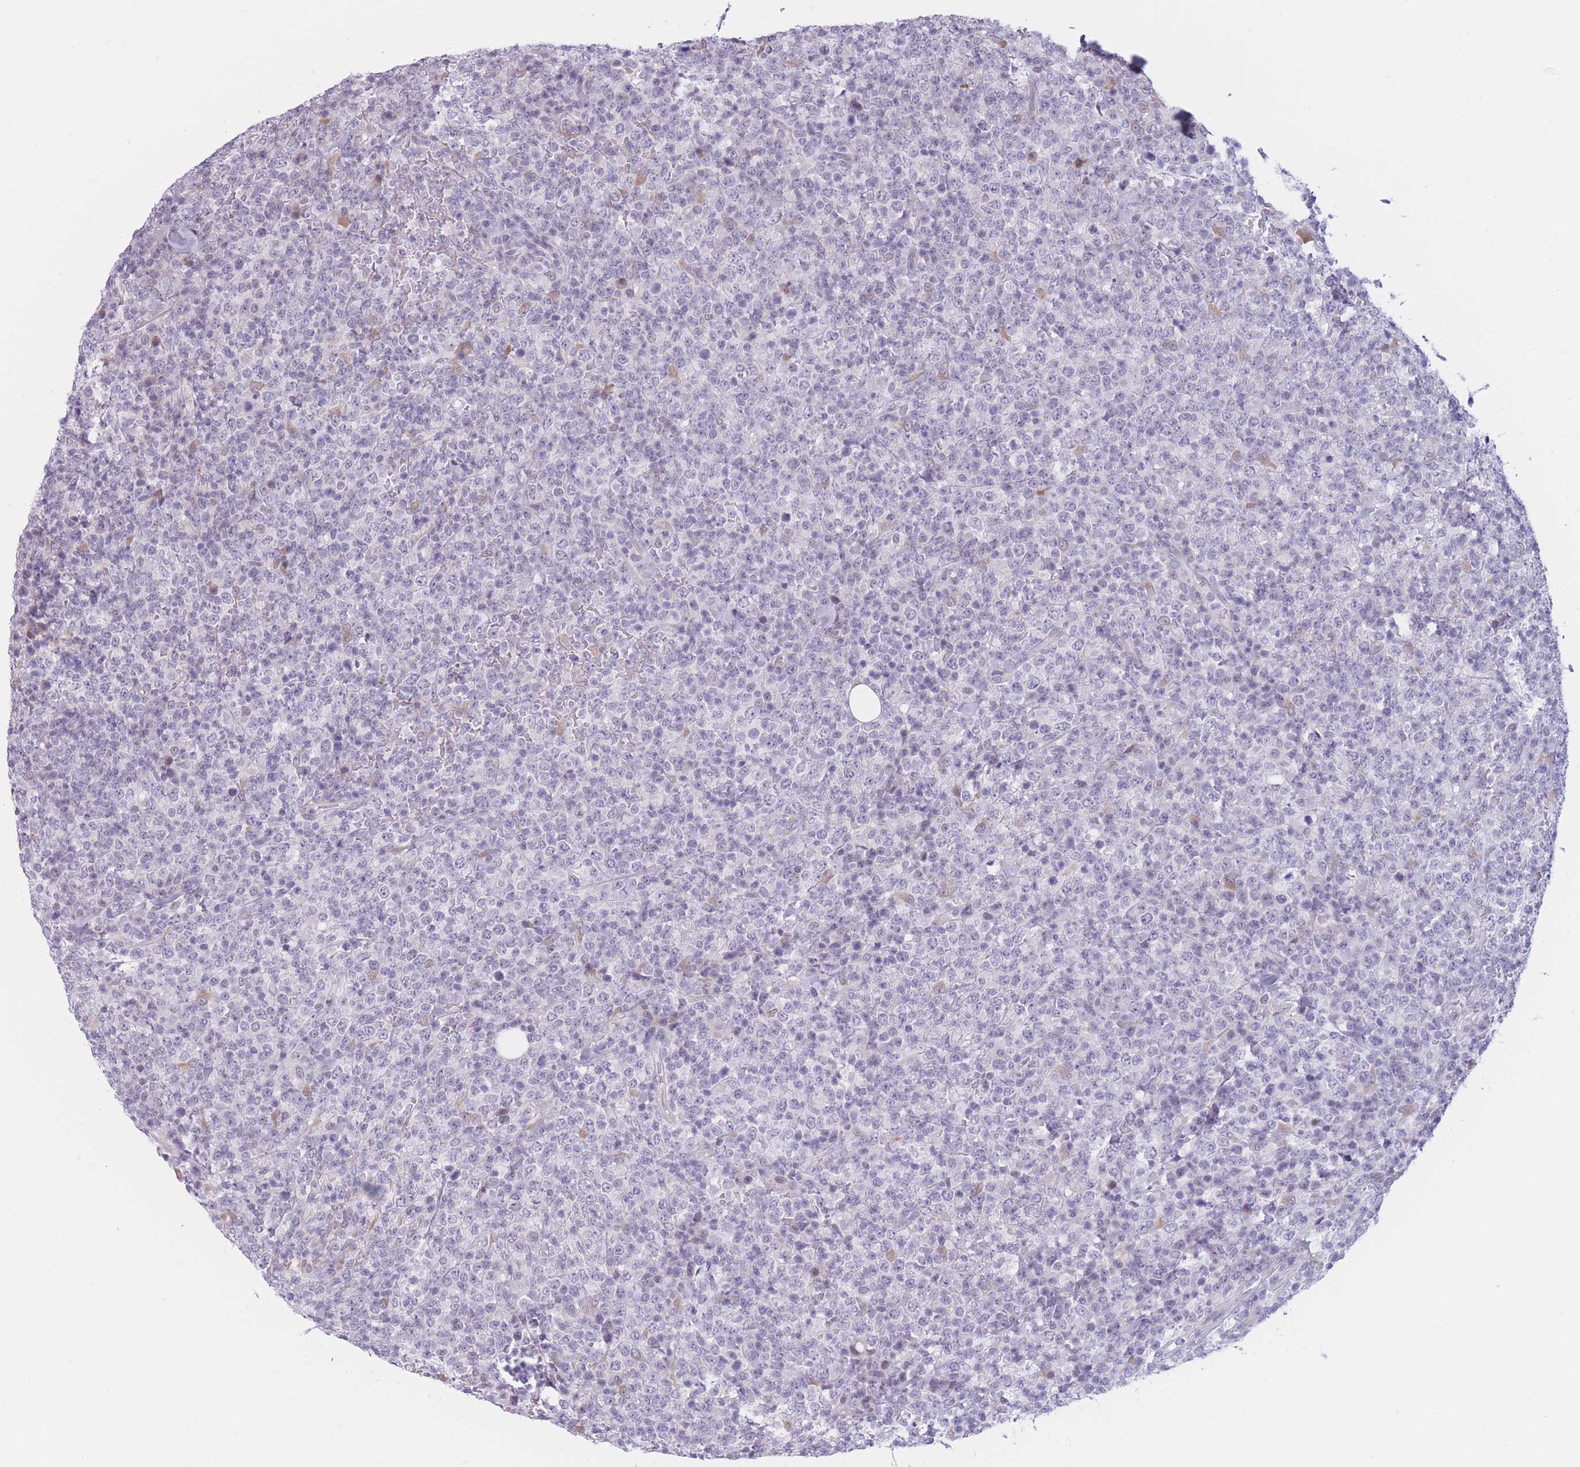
{"staining": {"intensity": "negative", "quantity": "none", "location": "none"}, "tissue": "lymphoma", "cell_type": "Tumor cells", "image_type": "cancer", "snomed": [{"axis": "morphology", "description": "Malignant lymphoma, non-Hodgkin's type, High grade"}, {"axis": "topography", "description": "Colon"}], "caption": "The photomicrograph reveals no staining of tumor cells in high-grade malignant lymphoma, non-Hodgkin's type.", "gene": "COL27A1", "patient": {"sex": "female", "age": 53}}